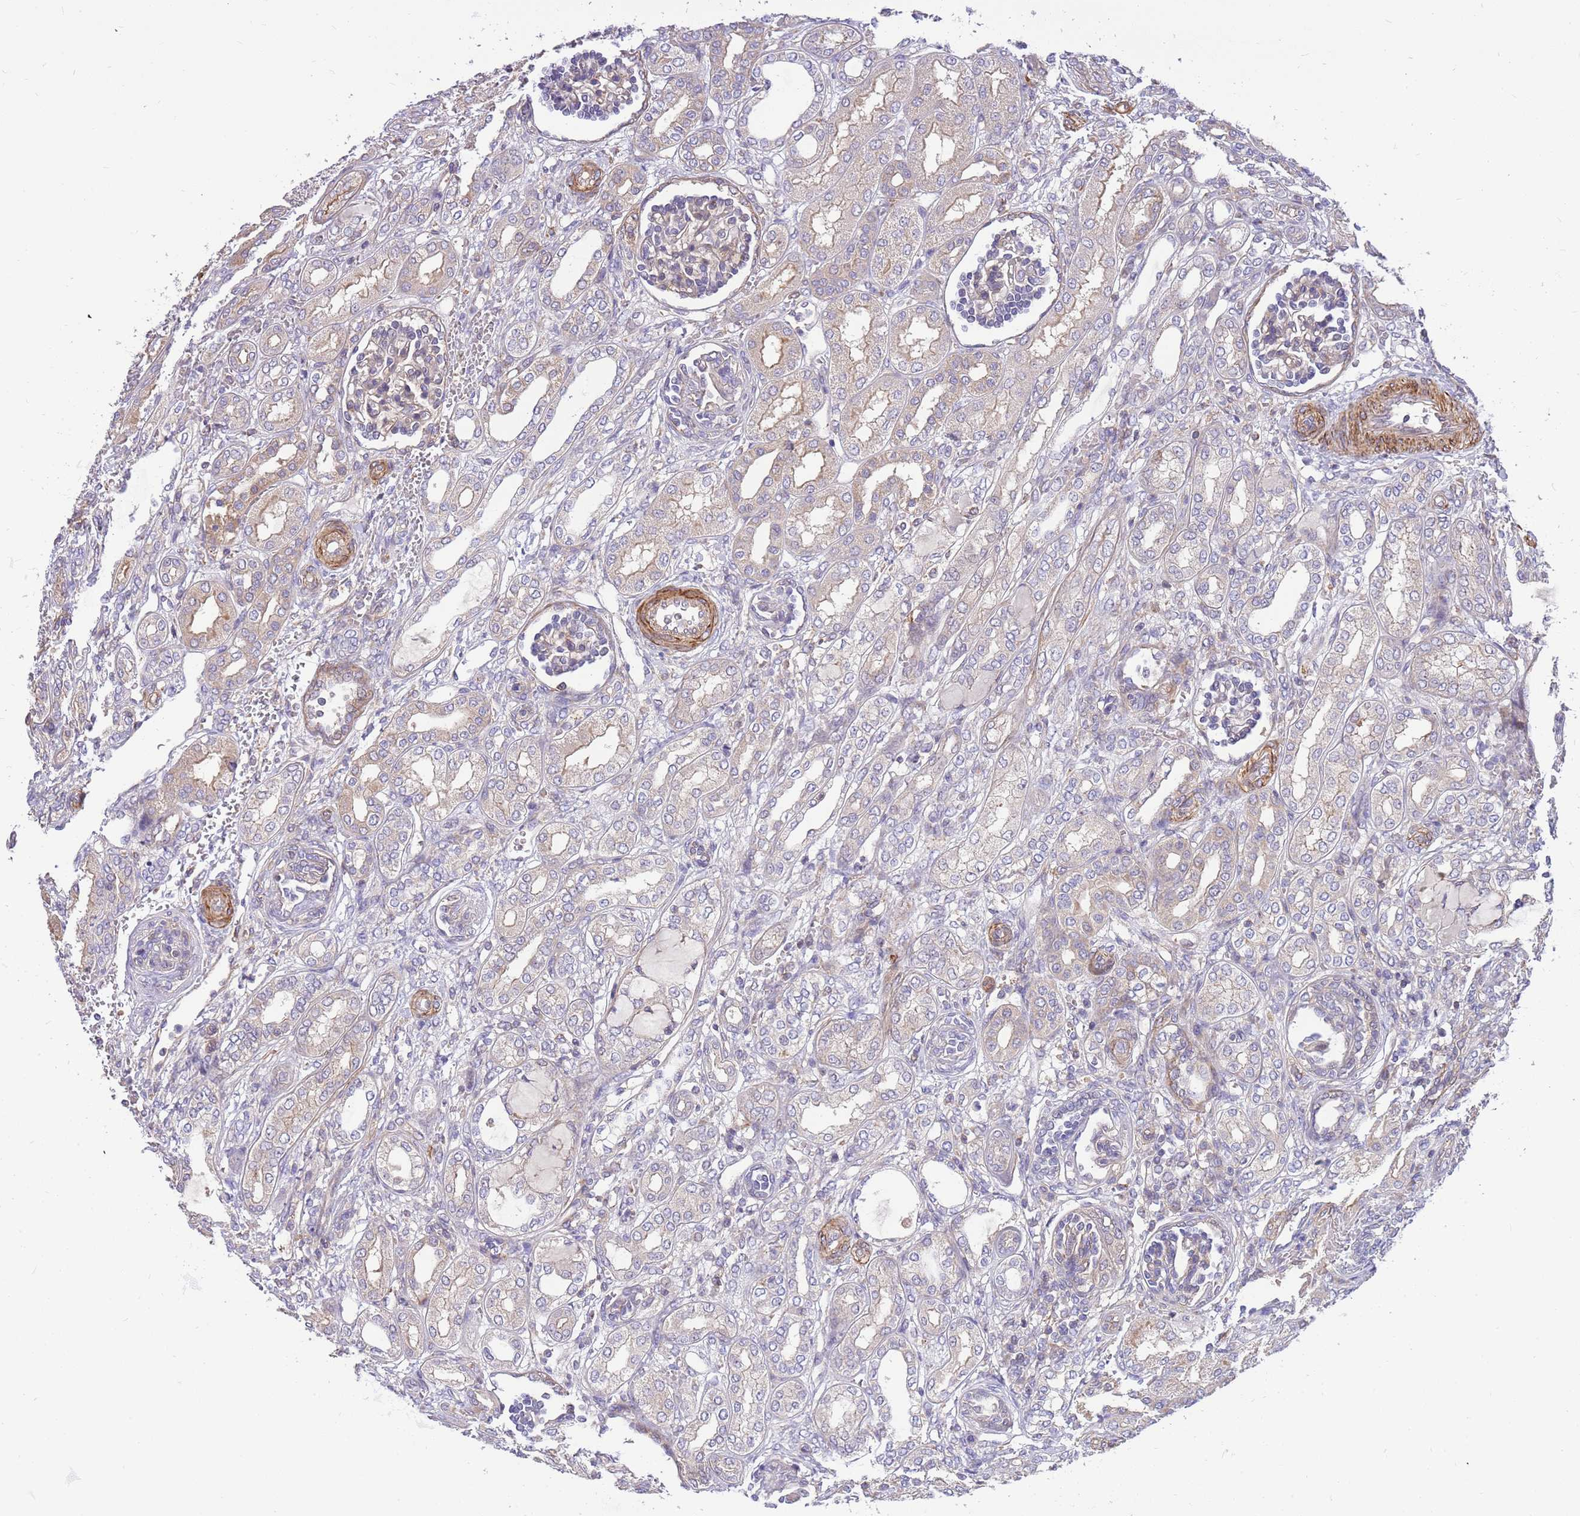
{"staining": {"intensity": "weak", "quantity": "25%-75%", "location": "cytoplasmic/membranous"}, "tissue": "kidney", "cell_type": "Cells in glomeruli", "image_type": "normal", "snomed": [{"axis": "morphology", "description": "Normal tissue, NOS"}, {"axis": "morphology", "description": "Neoplasm, malignant, NOS"}, {"axis": "topography", "description": "Kidney"}], "caption": "This micrograph displays immunohistochemistry staining of benign human kidney, with low weak cytoplasmic/membranous positivity in about 25%-75% of cells in glomeruli.", "gene": "MVD", "patient": {"sex": "female", "age": 1}}